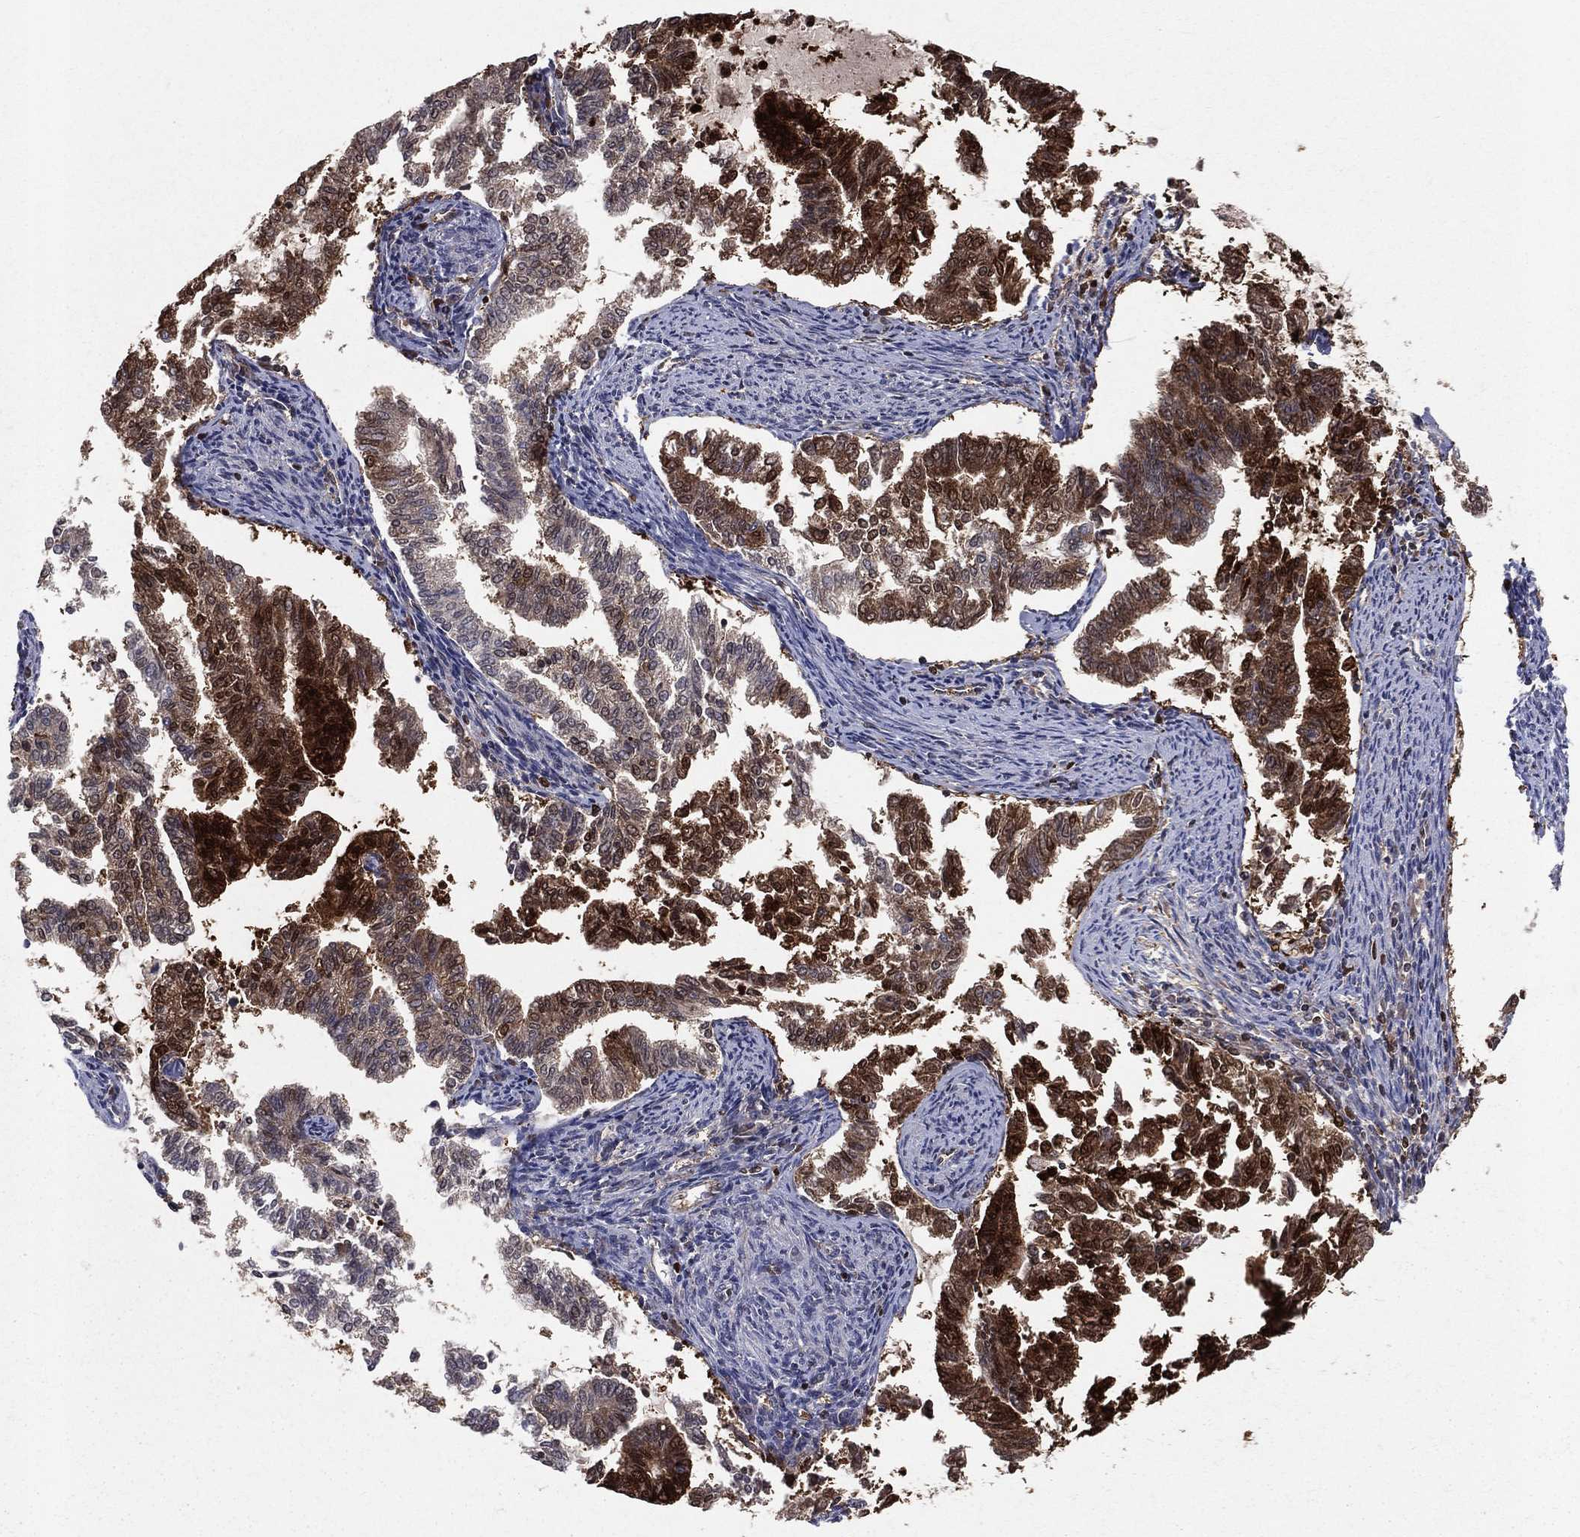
{"staining": {"intensity": "strong", "quantity": "25%-75%", "location": "cytoplasmic/membranous"}, "tissue": "endometrial cancer", "cell_type": "Tumor cells", "image_type": "cancer", "snomed": [{"axis": "morphology", "description": "Adenocarcinoma, NOS"}, {"axis": "topography", "description": "Endometrium"}], "caption": "Immunohistochemical staining of human adenocarcinoma (endometrial) demonstrates strong cytoplasmic/membranous protein positivity in approximately 25%-75% of tumor cells.", "gene": "ENO1", "patient": {"sex": "female", "age": 79}}